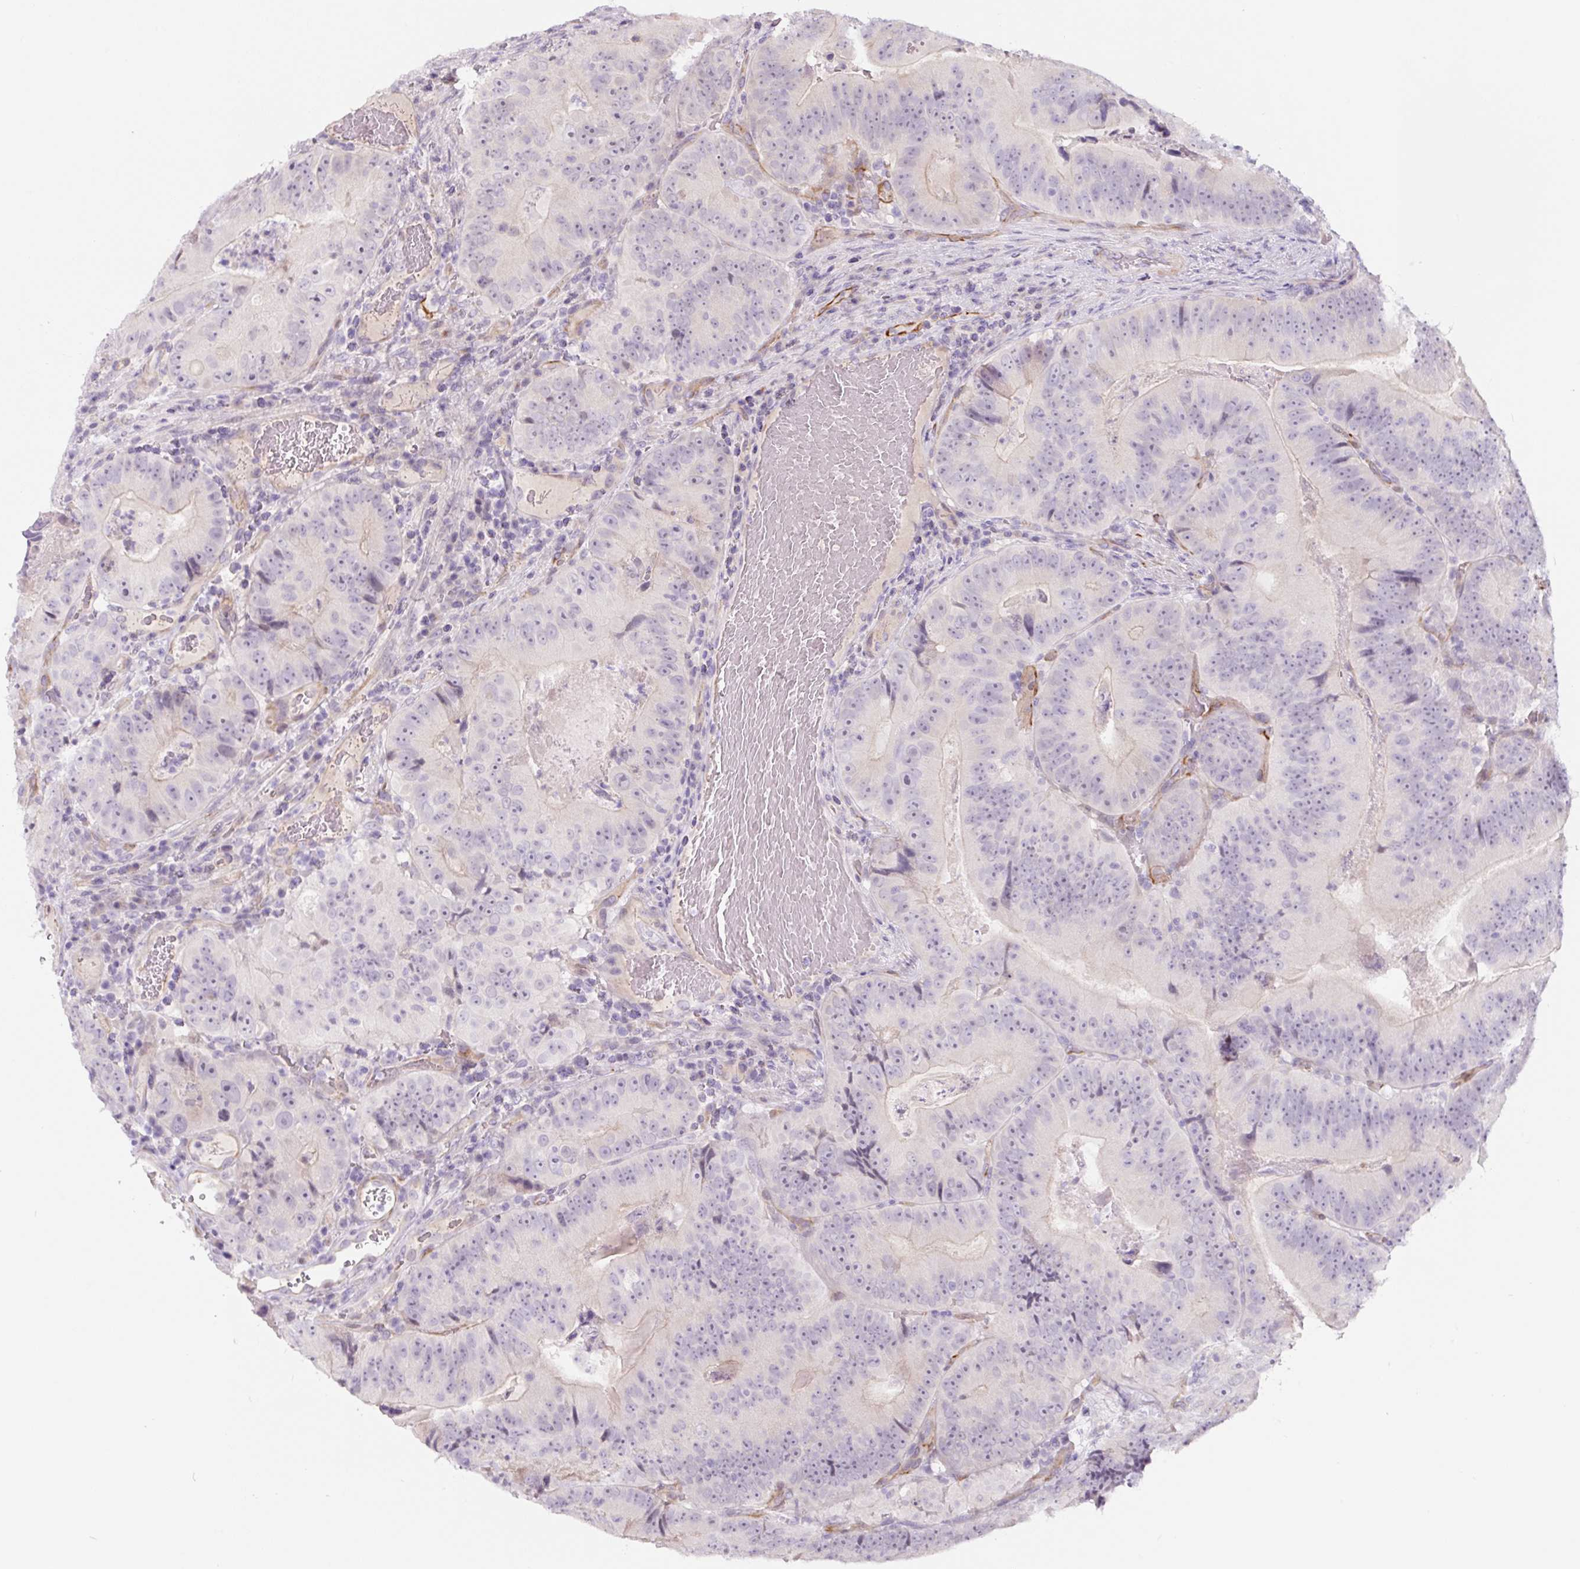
{"staining": {"intensity": "negative", "quantity": "none", "location": "none"}, "tissue": "colorectal cancer", "cell_type": "Tumor cells", "image_type": "cancer", "snomed": [{"axis": "morphology", "description": "Adenocarcinoma, NOS"}, {"axis": "topography", "description": "Colon"}], "caption": "Micrograph shows no protein expression in tumor cells of colorectal cancer (adenocarcinoma) tissue.", "gene": "CCL25", "patient": {"sex": "female", "age": 86}}